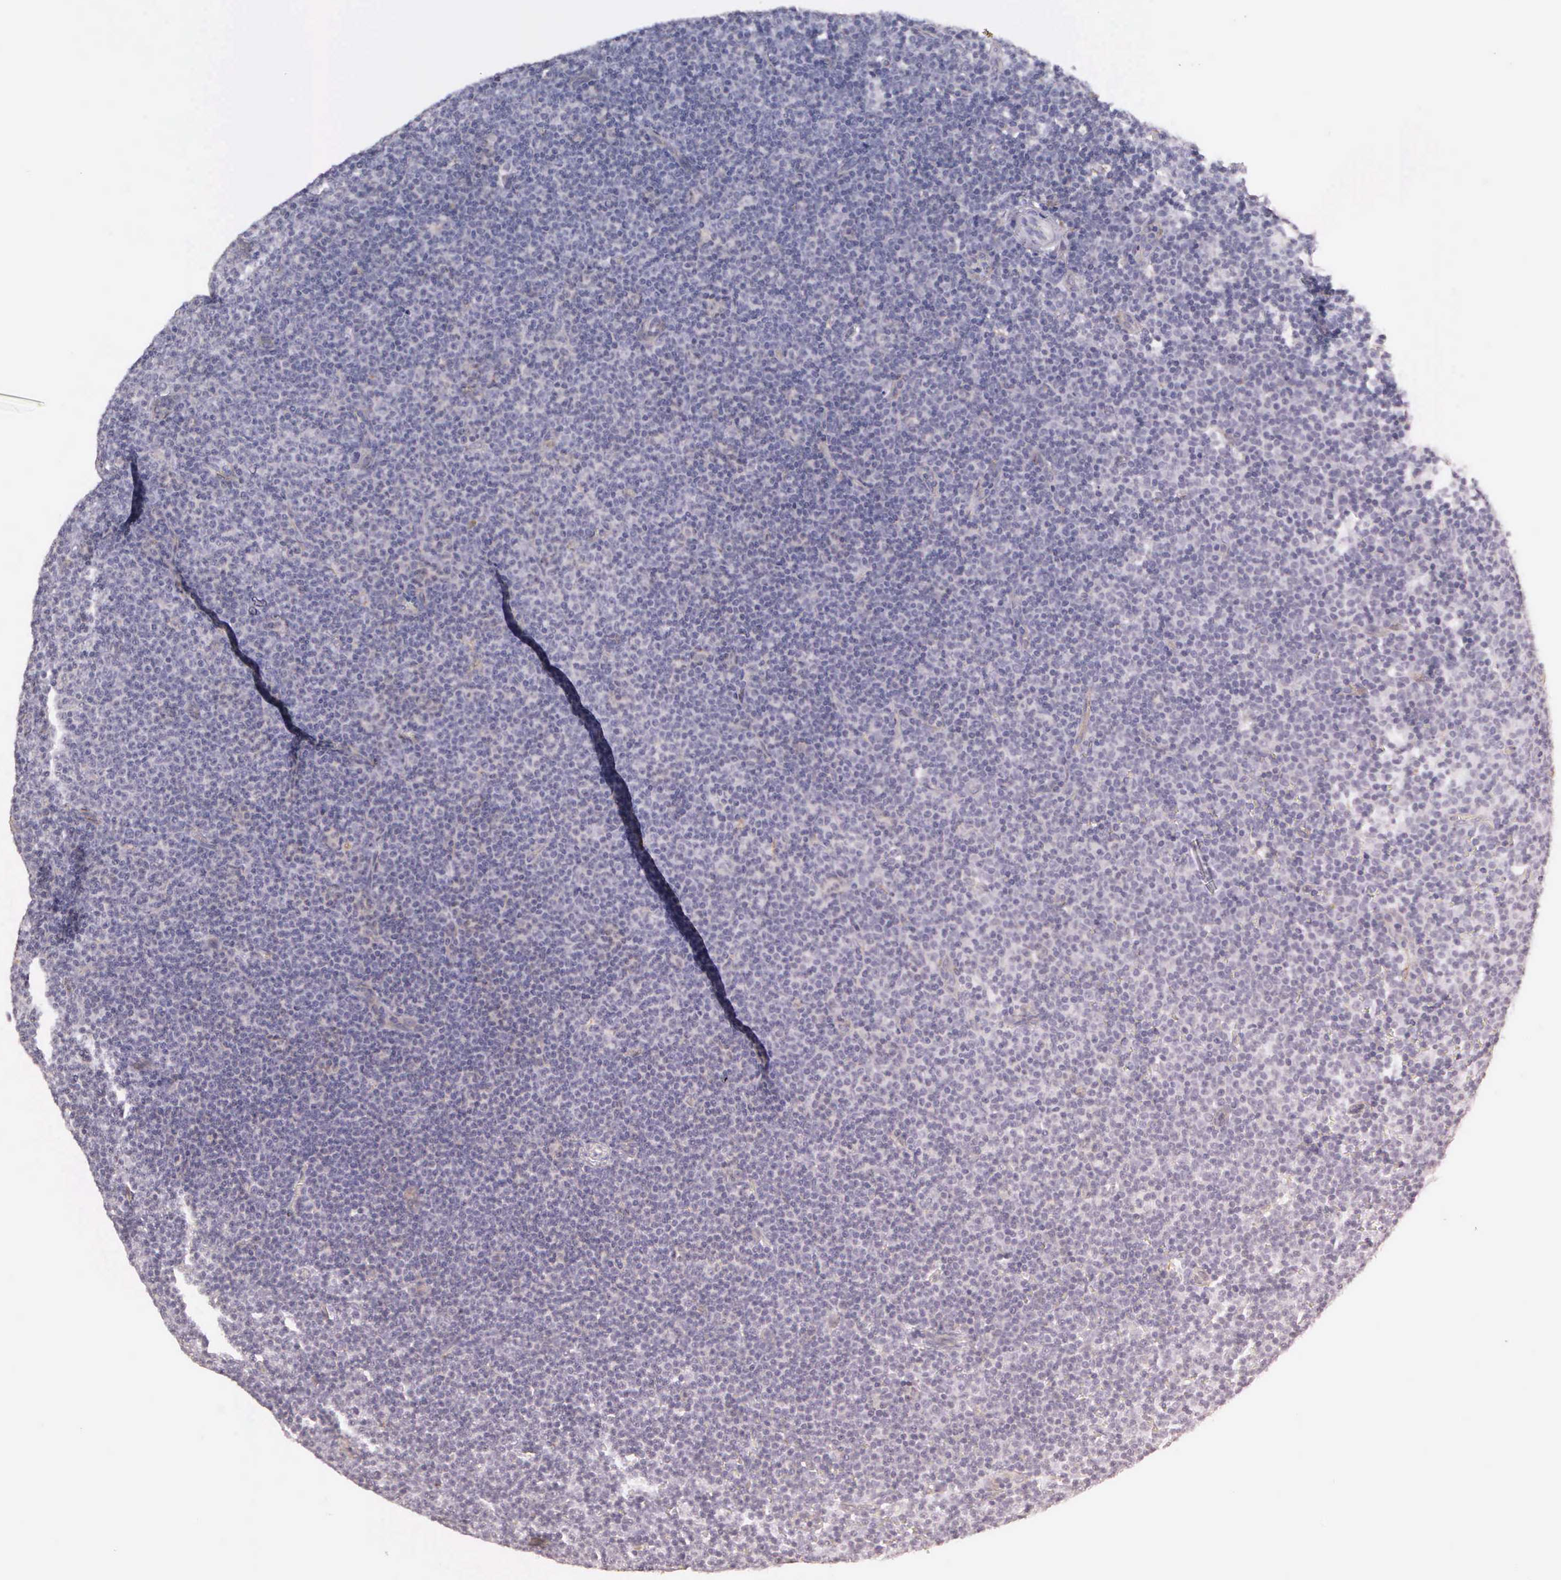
{"staining": {"intensity": "negative", "quantity": "none", "location": "none"}, "tissue": "lymphoma", "cell_type": "Tumor cells", "image_type": "cancer", "snomed": [{"axis": "morphology", "description": "Malignant lymphoma, non-Hodgkin's type, Low grade"}, {"axis": "topography", "description": "Lymph node"}], "caption": "DAB (3,3'-diaminobenzidine) immunohistochemical staining of human lymphoma exhibits no significant staining in tumor cells.", "gene": "LIN52", "patient": {"sex": "male", "age": 57}}